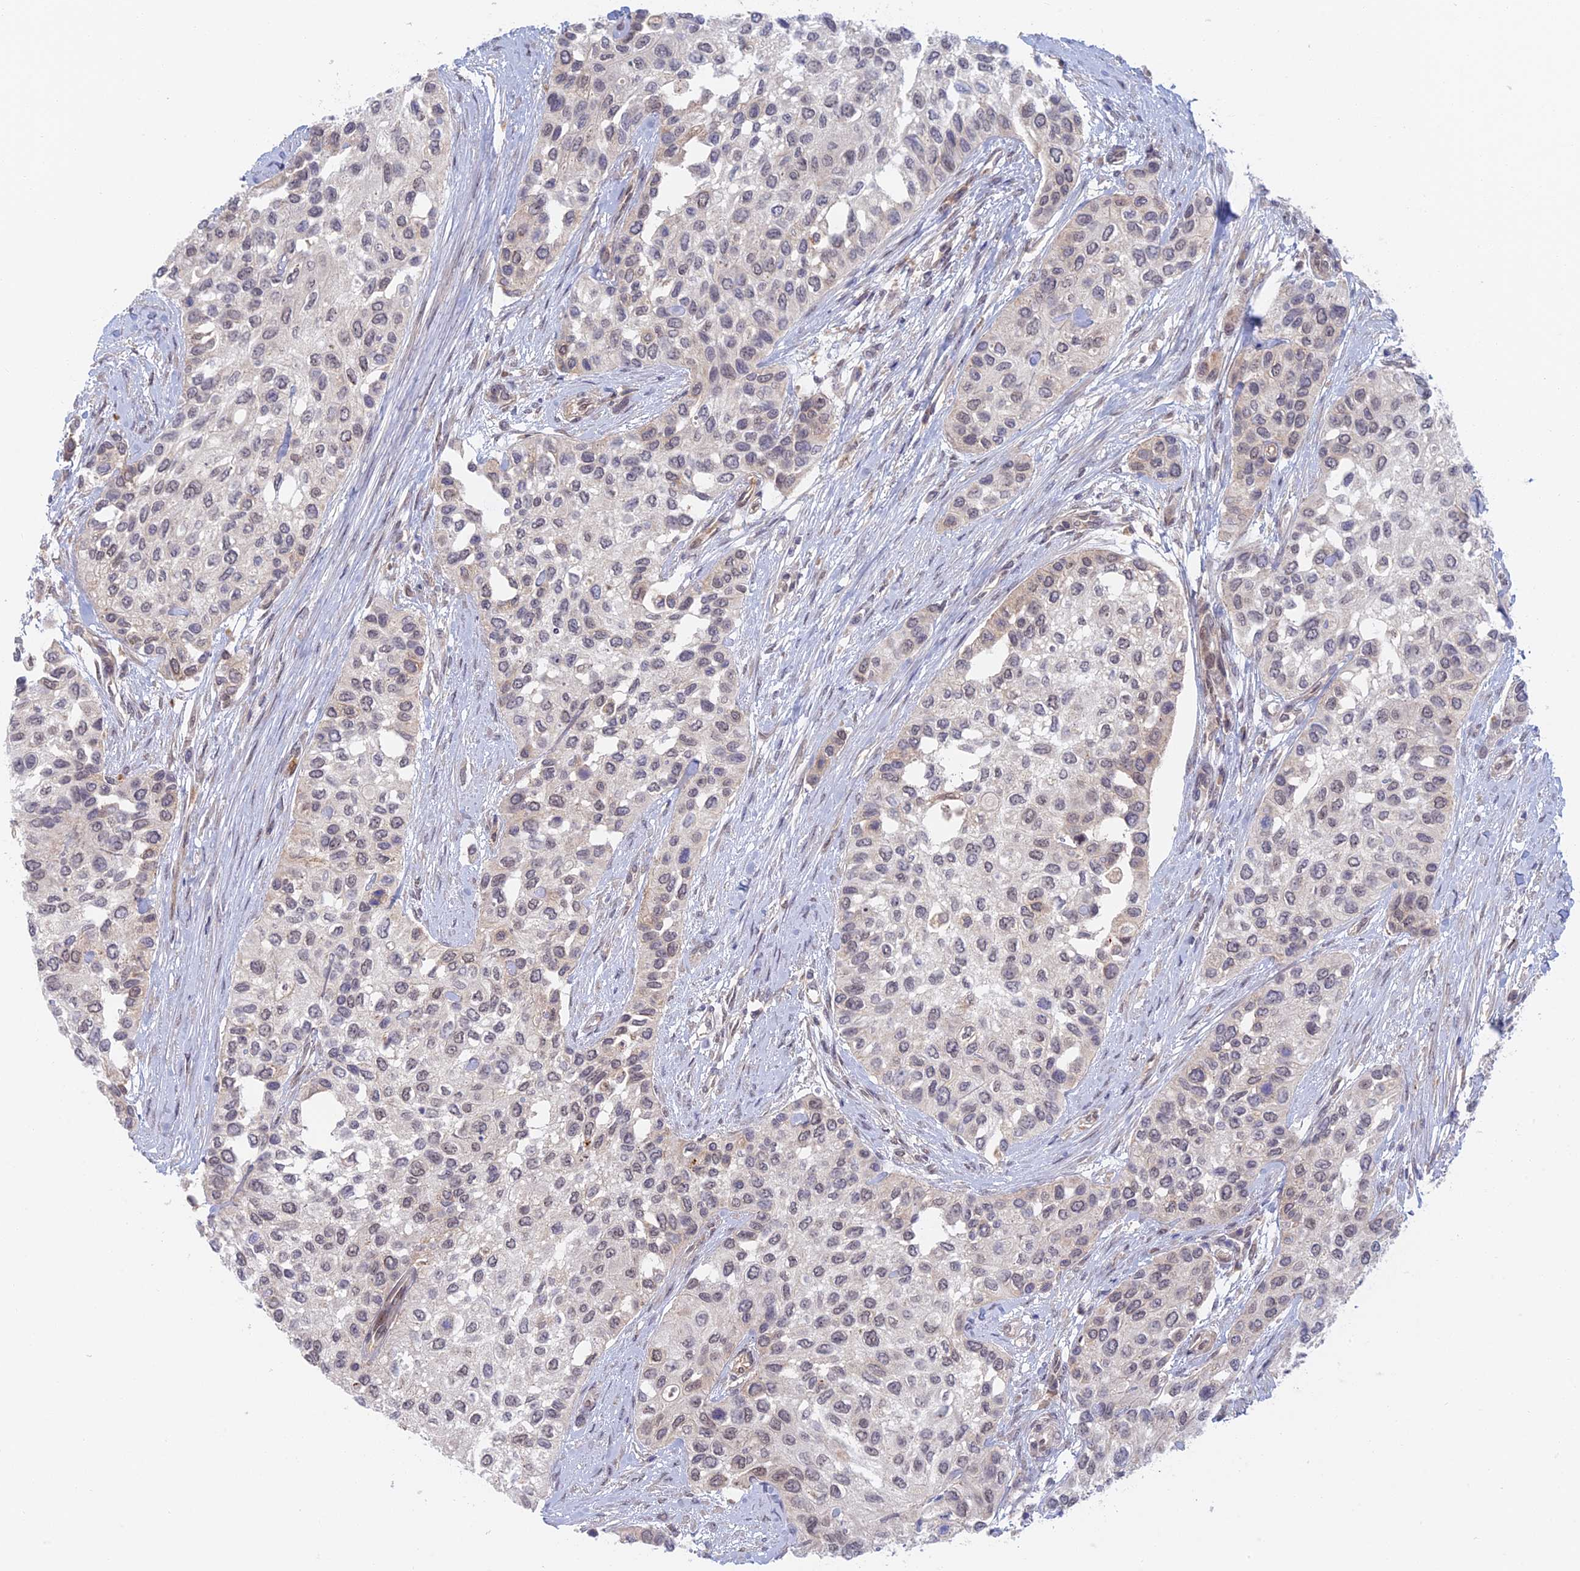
{"staining": {"intensity": "weak", "quantity": "<25%", "location": "nuclear"}, "tissue": "urothelial cancer", "cell_type": "Tumor cells", "image_type": "cancer", "snomed": [{"axis": "morphology", "description": "Normal tissue, NOS"}, {"axis": "morphology", "description": "Urothelial carcinoma, High grade"}, {"axis": "topography", "description": "Vascular tissue"}, {"axis": "topography", "description": "Urinary bladder"}], "caption": "The histopathology image shows no significant staining in tumor cells of urothelial cancer. (DAB immunohistochemistry (IHC) visualized using brightfield microscopy, high magnification).", "gene": "ZUP1", "patient": {"sex": "female", "age": 56}}